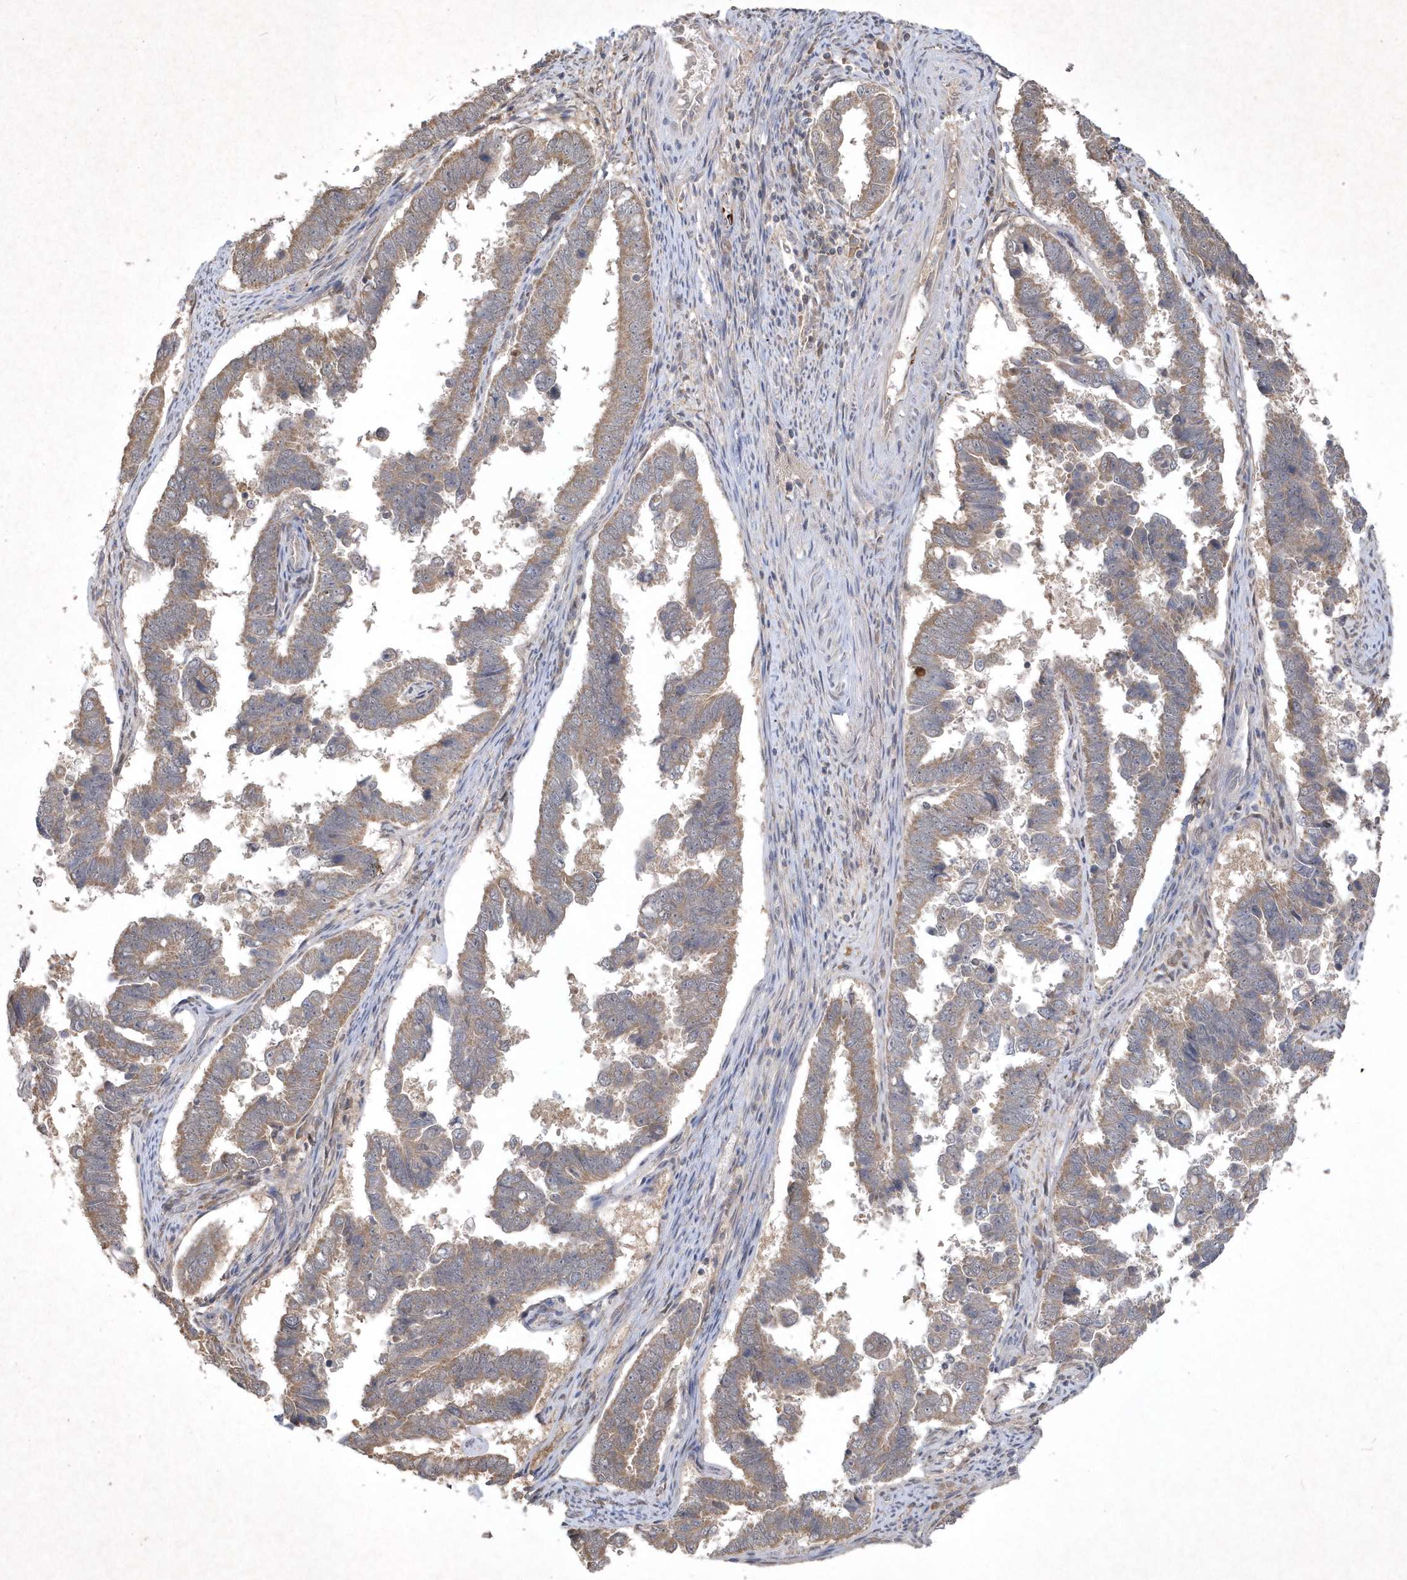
{"staining": {"intensity": "weak", "quantity": "25%-75%", "location": "cytoplasmic/membranous"}, "tissue": "endometrial cancer", "cell_type": "Tumor cells", "image_type": "cancer", "snomed": [{"axis": "morphology", "description": "Adenocarcinoma, NOS"}, {"axis": "topography", "description": "Endometrium"}], "caption": "Protein expression analysis of endometrial cancer (adenocarcinoma) shows weak cytoplasmic/membranous positivity in about 25%-75% of tumor cells.", "gene": "AKR7A2", "patient": {"sex": "female", "age": 75}}